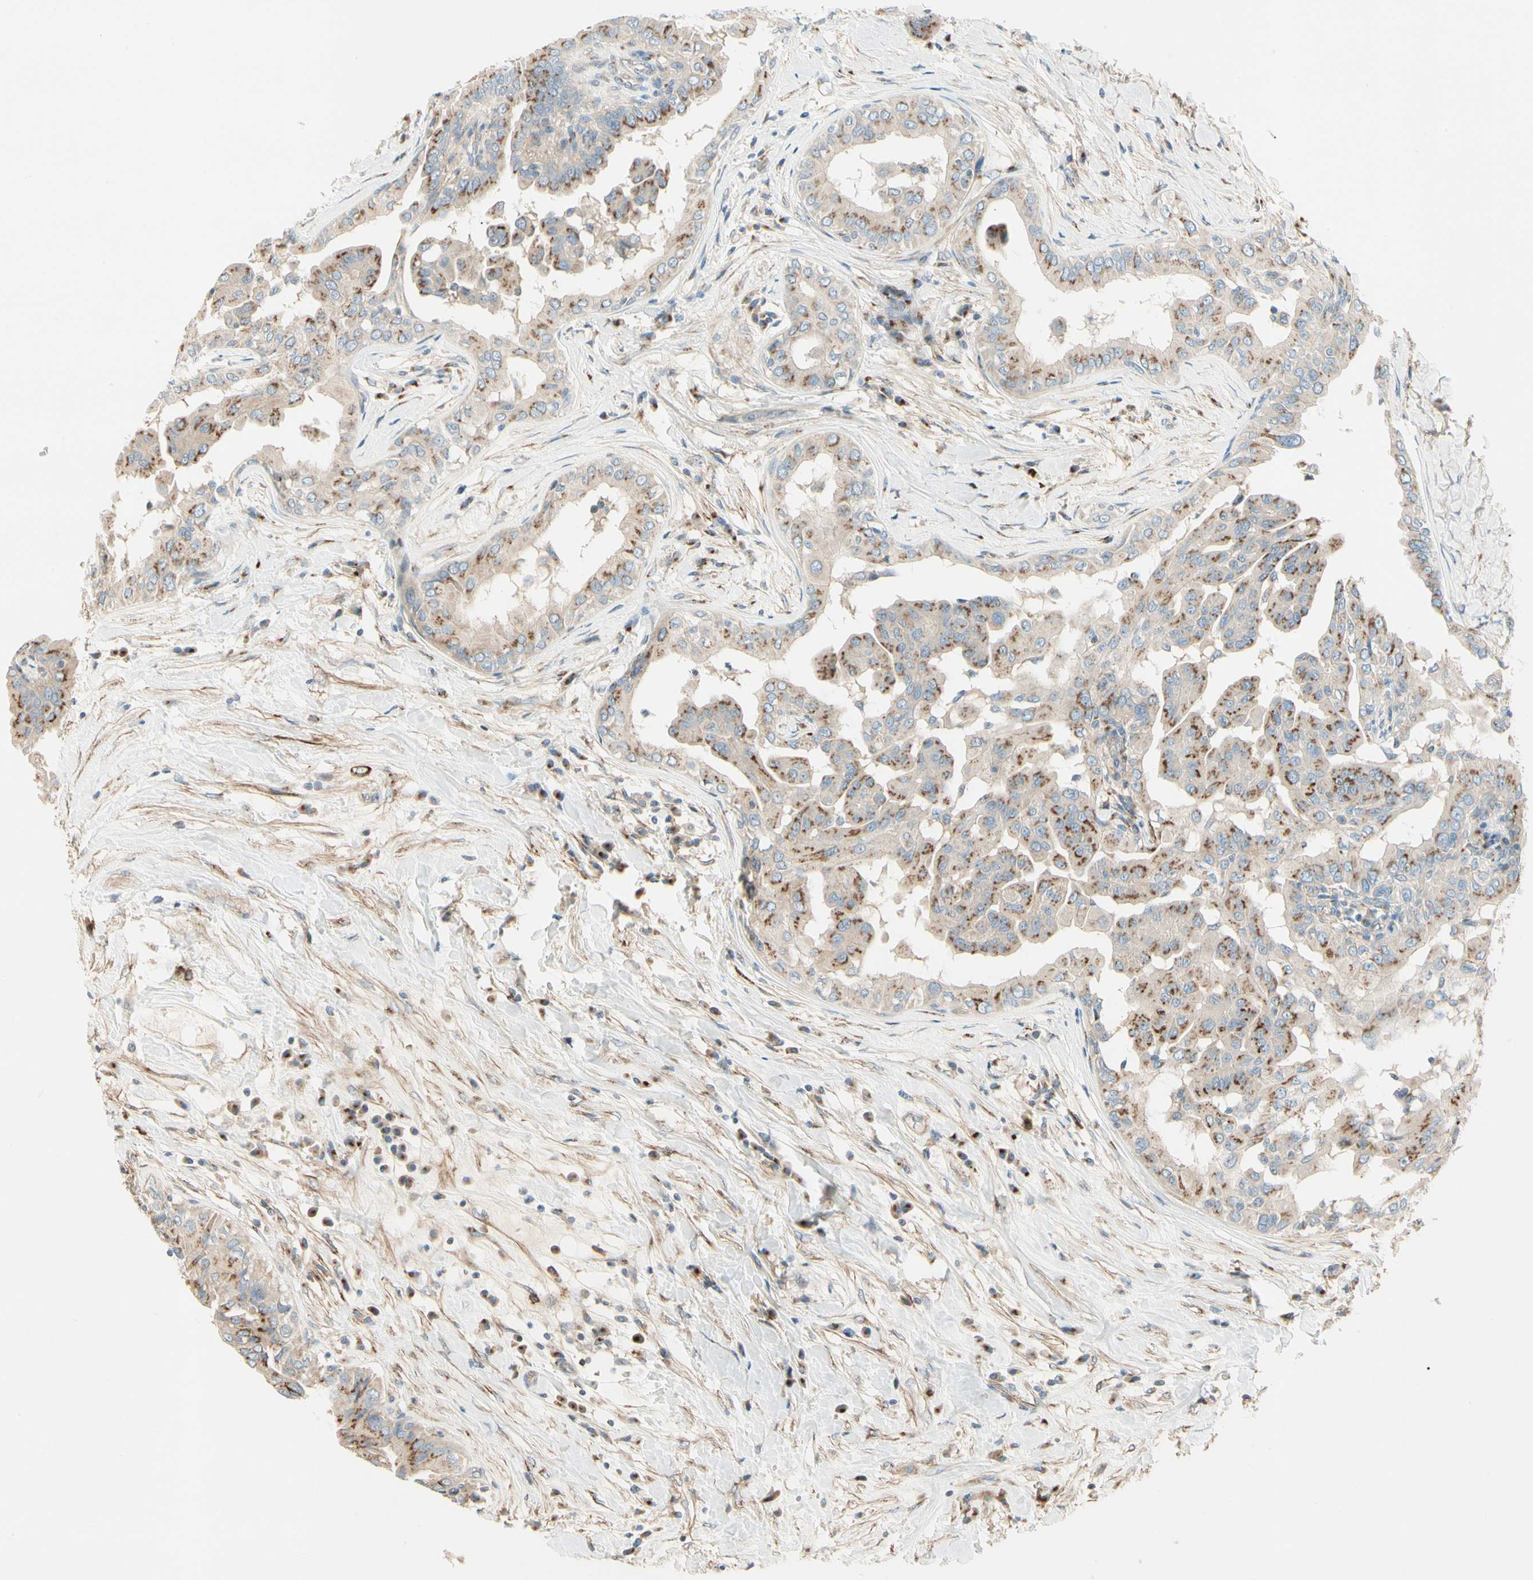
{"staining": {"intensity": "moderate", "quantity": ">75%", "location": "cytoplasmic/membranous"}, "tissue": "thyroid cancer", "cell_type": "Tumor cells", "image_type": "cancer", "snomed": [{"axis": "morphology", "description": "Papillary adenocarcinoma, NOS"}, {"axis": "topography", "description": "Thyroid gland"}], "caption": "Thyroid cancer (papillary adenocarcinoma) stained with a brown dye shows moderate cytoplasmic/membranous positive staining in approximately >75% of tumor cells.", "gene": "ABCA3", "patient": {"sex": "male", "age": 33}}